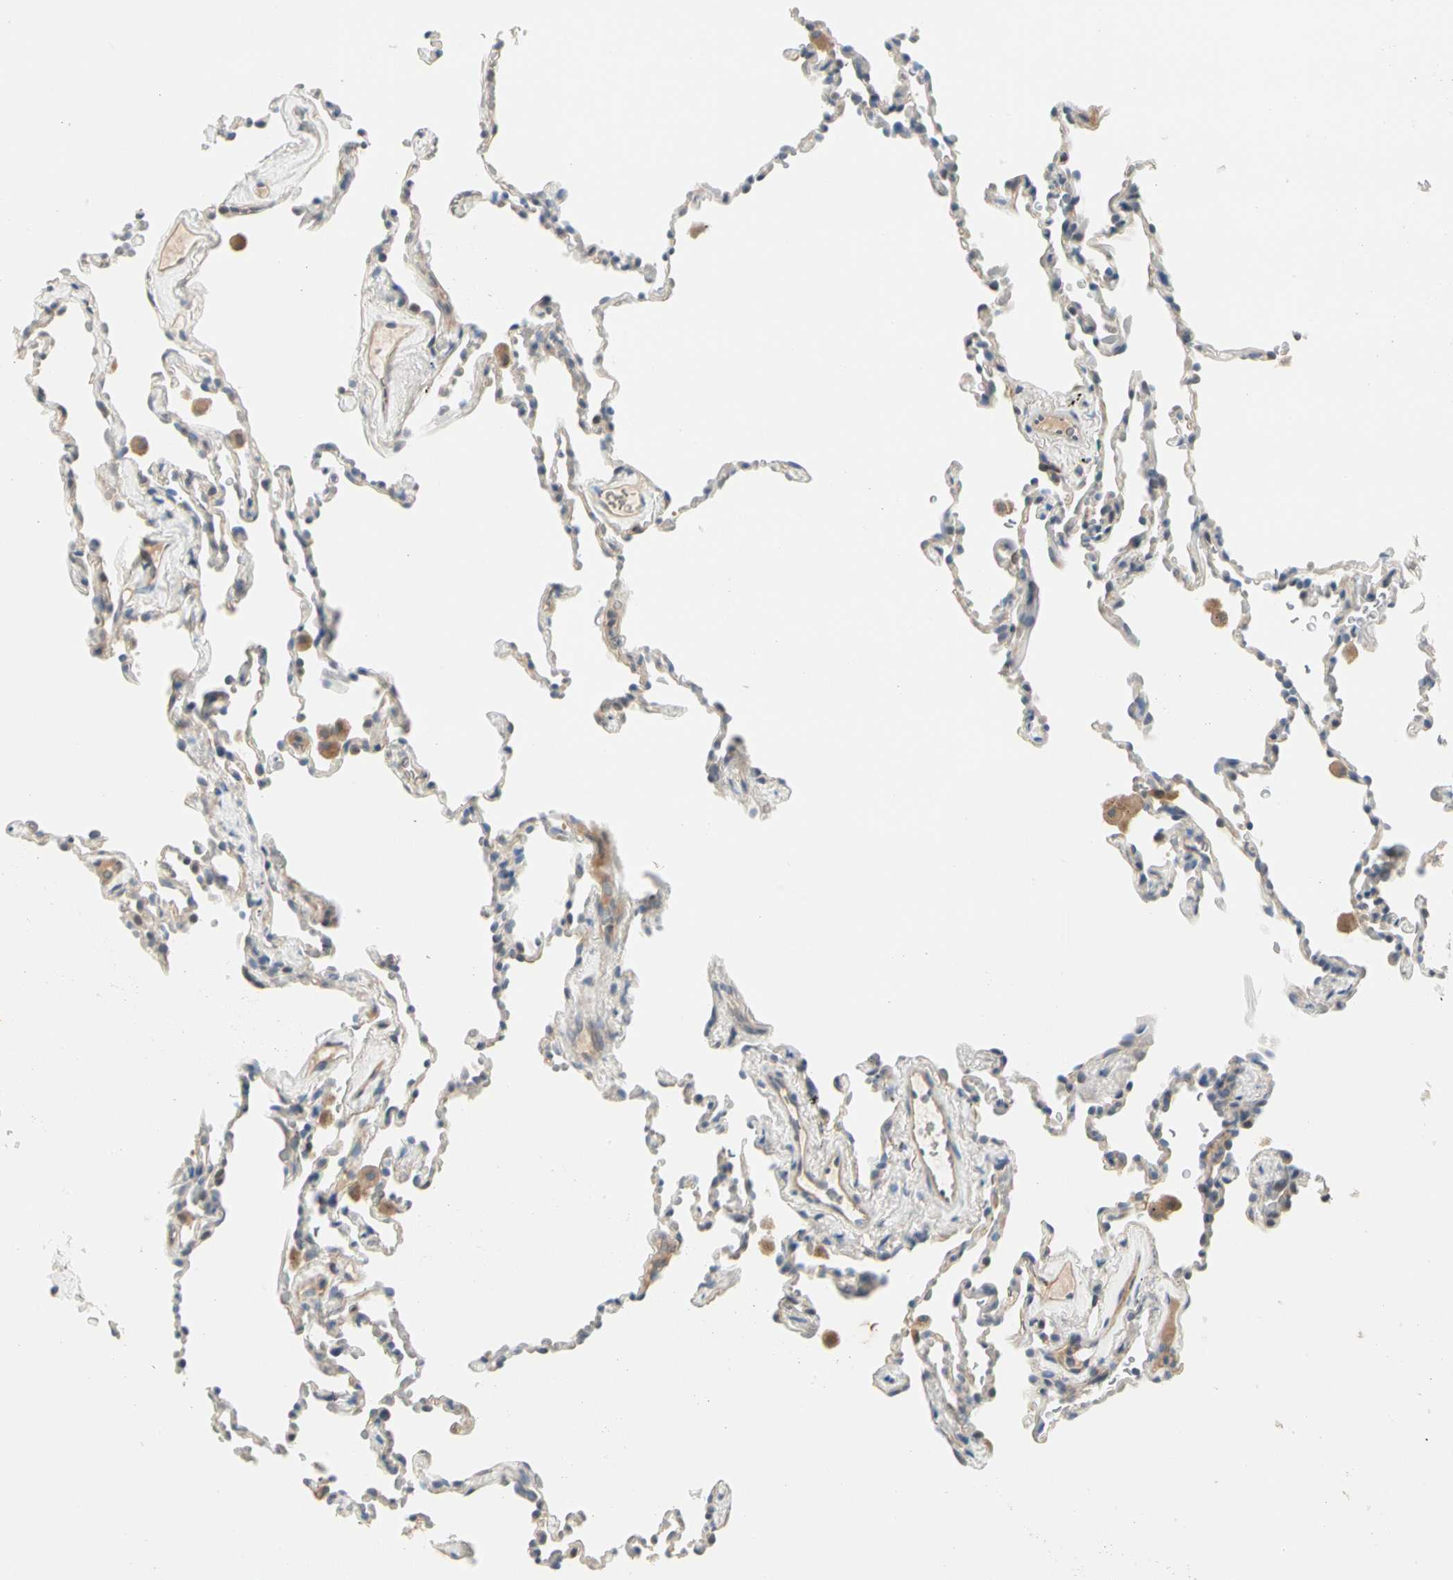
{"staining": {"intensity": "negative", "quantity": "none", "location": "none"}, "tissue": "lung", "cell_type": "Alveolar cells", "image_type": "normal", "snomed": [{"axis": "morphology", "description": "Normal tissue, NOS"}, {"axis": "morphology", "description": "Soft tissue tumor metastatic"}, {"axis": "topography", "description": "Lung"}], "caption": "This is an immunohistochemistry (IHC) image of benign lung. There is no staining in alveolar cells.", "gene": "GPR153", "patient": {"sex": "male", "age": 59}}